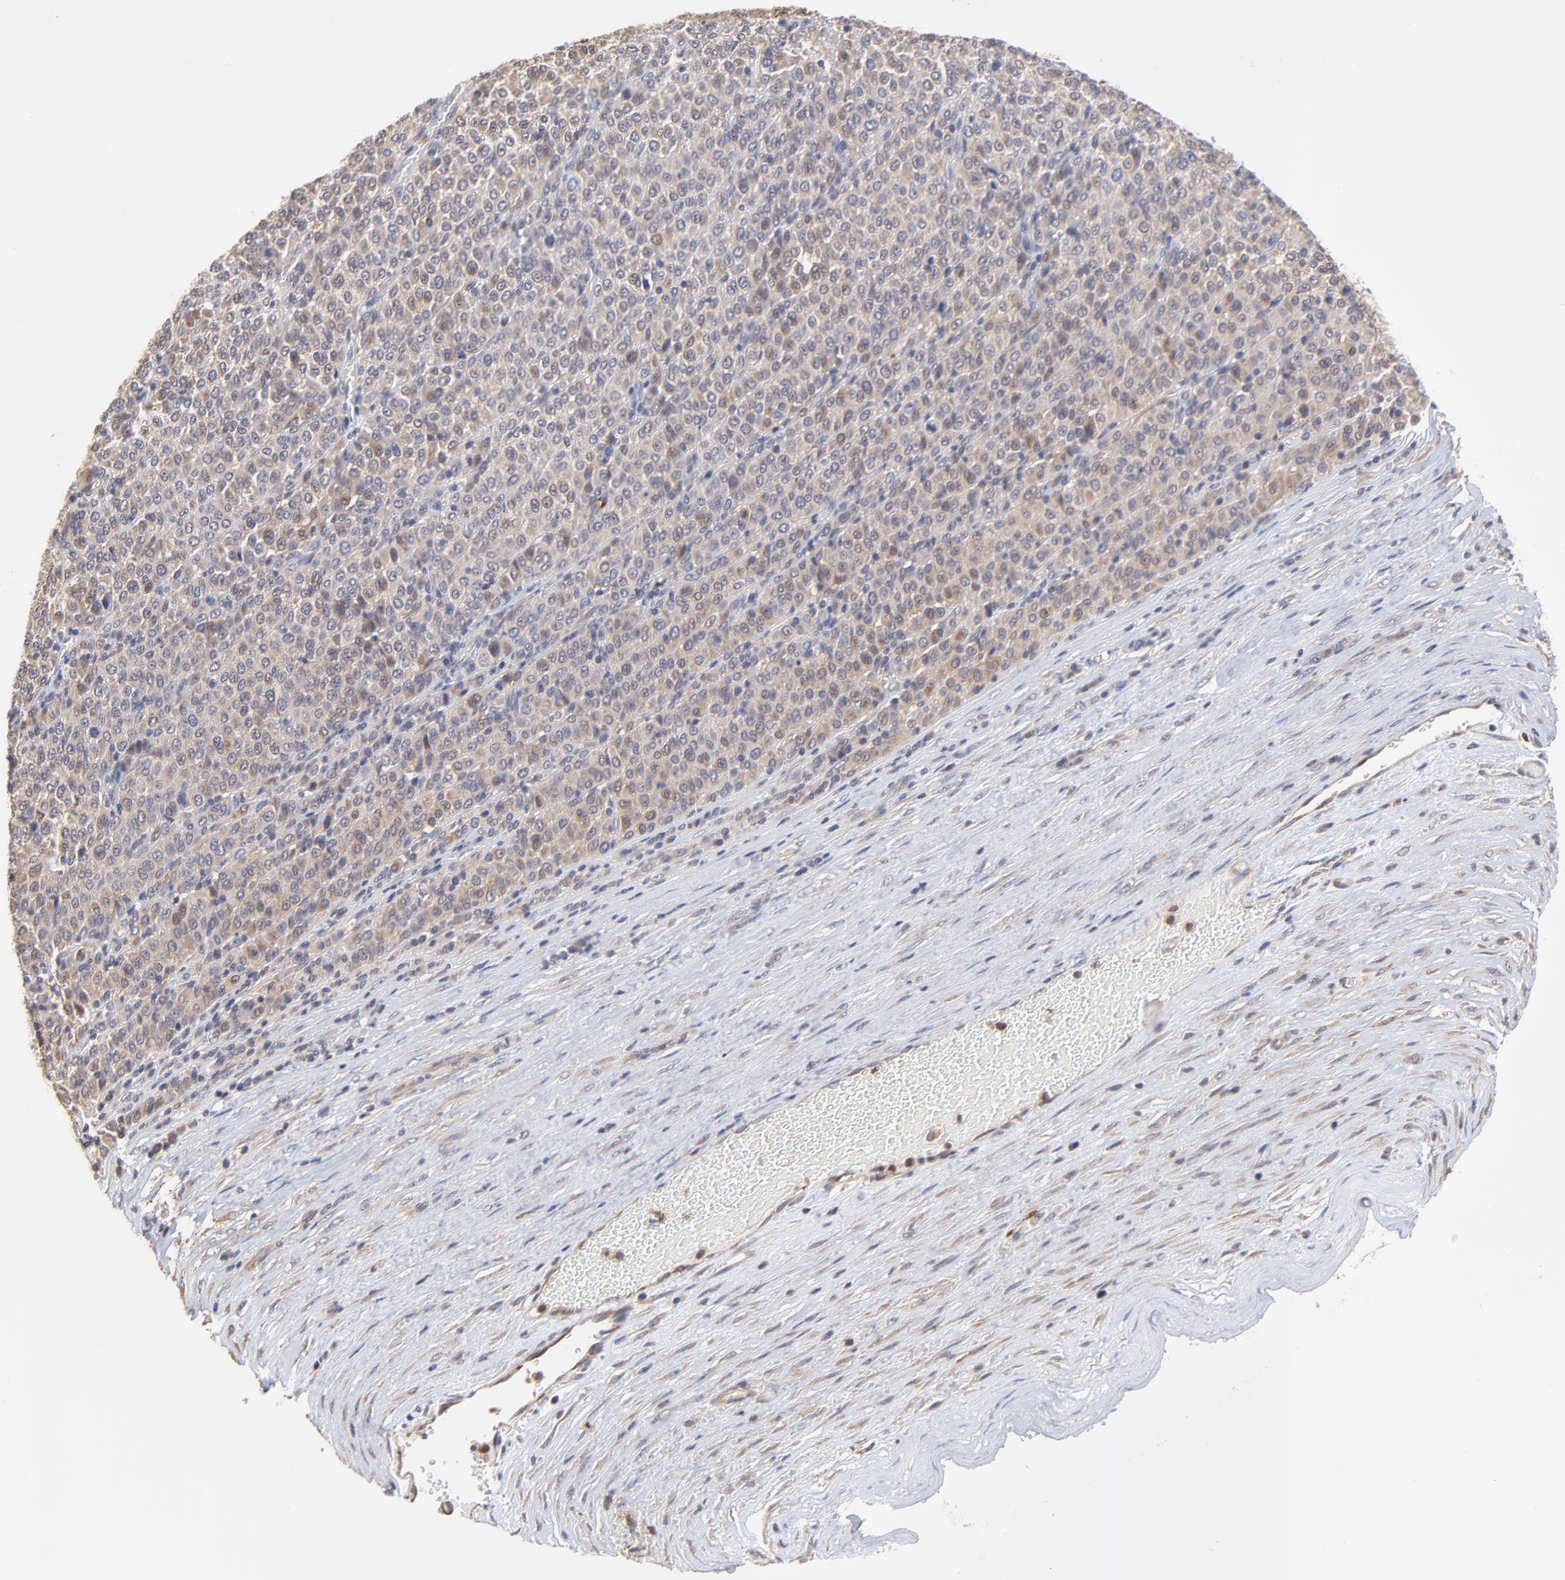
{"staining": {"intensity": "weak", "quantity": ">75%", "location": "cytoplasmic/membranous"}, "tissue": "melanoma", "cell_type": "Tumor cells", "image_type": "cancer", "snomed": [{"axis": "morphology", "description": "Malignant melanoma, Metastatic site"}, {"axis": "topography", "description": "Pancreas"}], "caption": "Immunohistochemistry (IHC) staining of melanoma, which demonstrates low levels of weak cytoplasmic/membranous expression in about >75% of tumor cells indicating weak cytoplasmic/membranous protein expression. The staining was performed using DAB (3,3'-diaminobenzidine) (brown) for protein detection and nuclei were counterstained in hematoxylin (blue).", "gene": "PCMT1", "patient": {"sex": "female", "age": 30}}